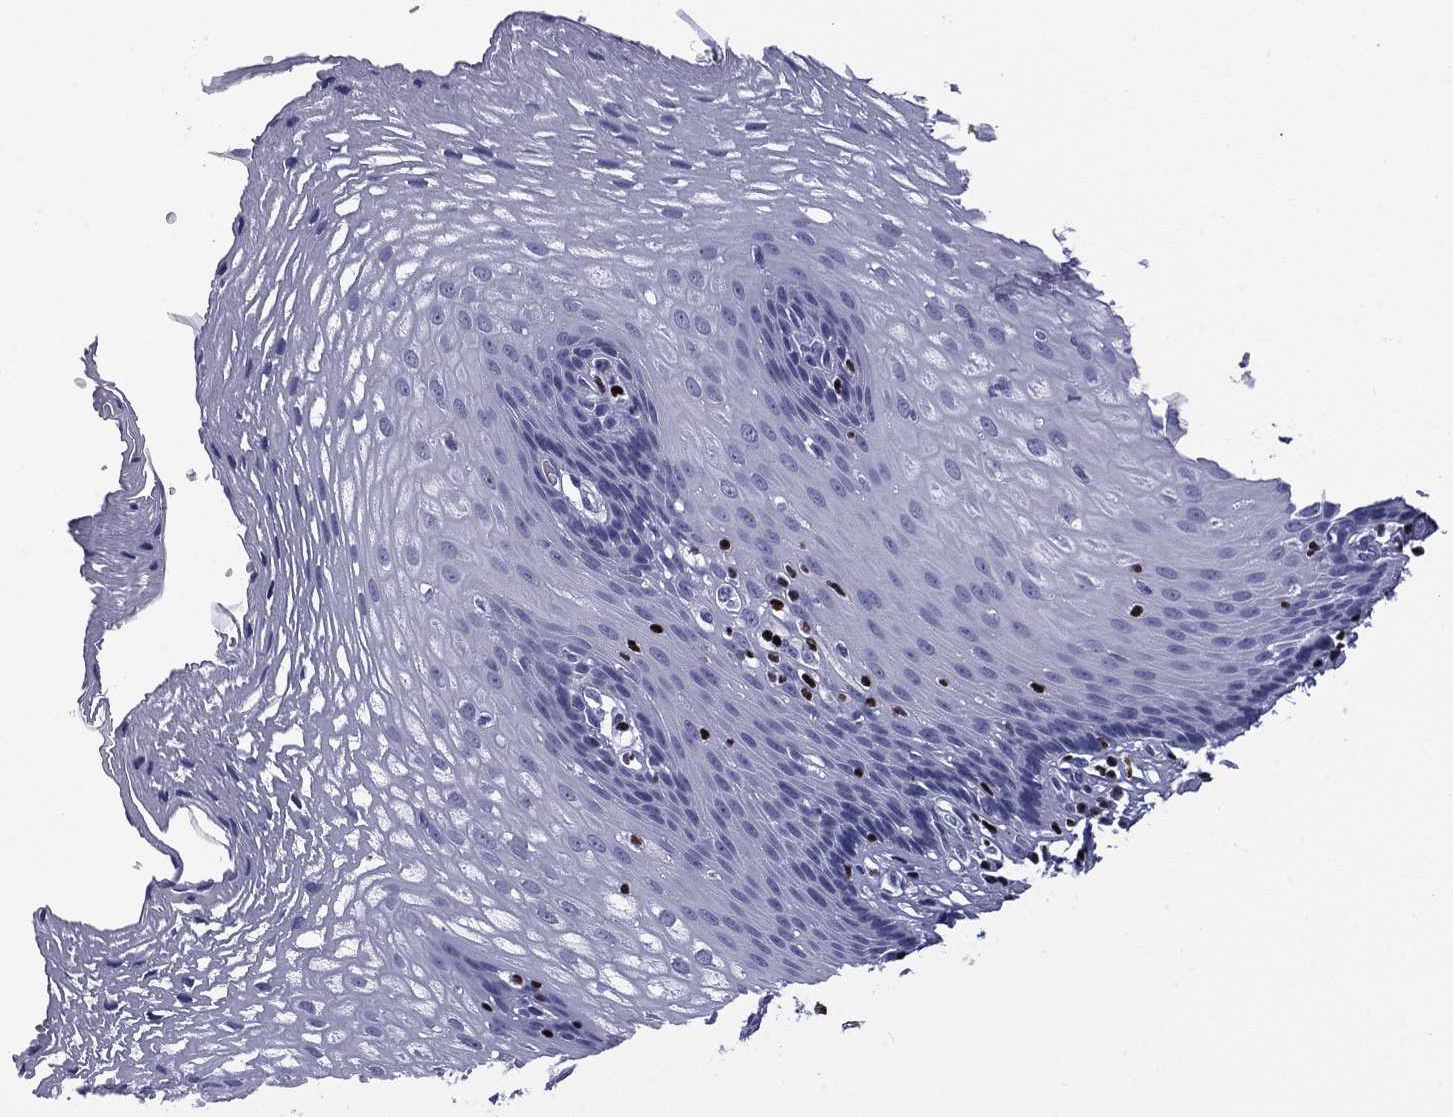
{"staining": {"intensity": "negative", "quantity": "none", "location": "none"}, "tissue": "esophagus", "cell_type": "Squamous epithelial cells", "image_type": "normal", "snomed": [{"axis": "morphology", "description": "Normal tissue, NOS"}, {"axis": "topography", "description": "Esophagus"}], "caption": "High magnification brightfield microscopy of normal esophagus stained with DAB (3,3'-diaminobenzidine) (brown) and counterstained with hematoxylin (blue): squamous epithelial cells show no significant positivity. (Immunohistochemistry, brightfield microscopy, high magnification).", "gene": "IKZF3", "patient": {"sex": "male", "age": 76}}